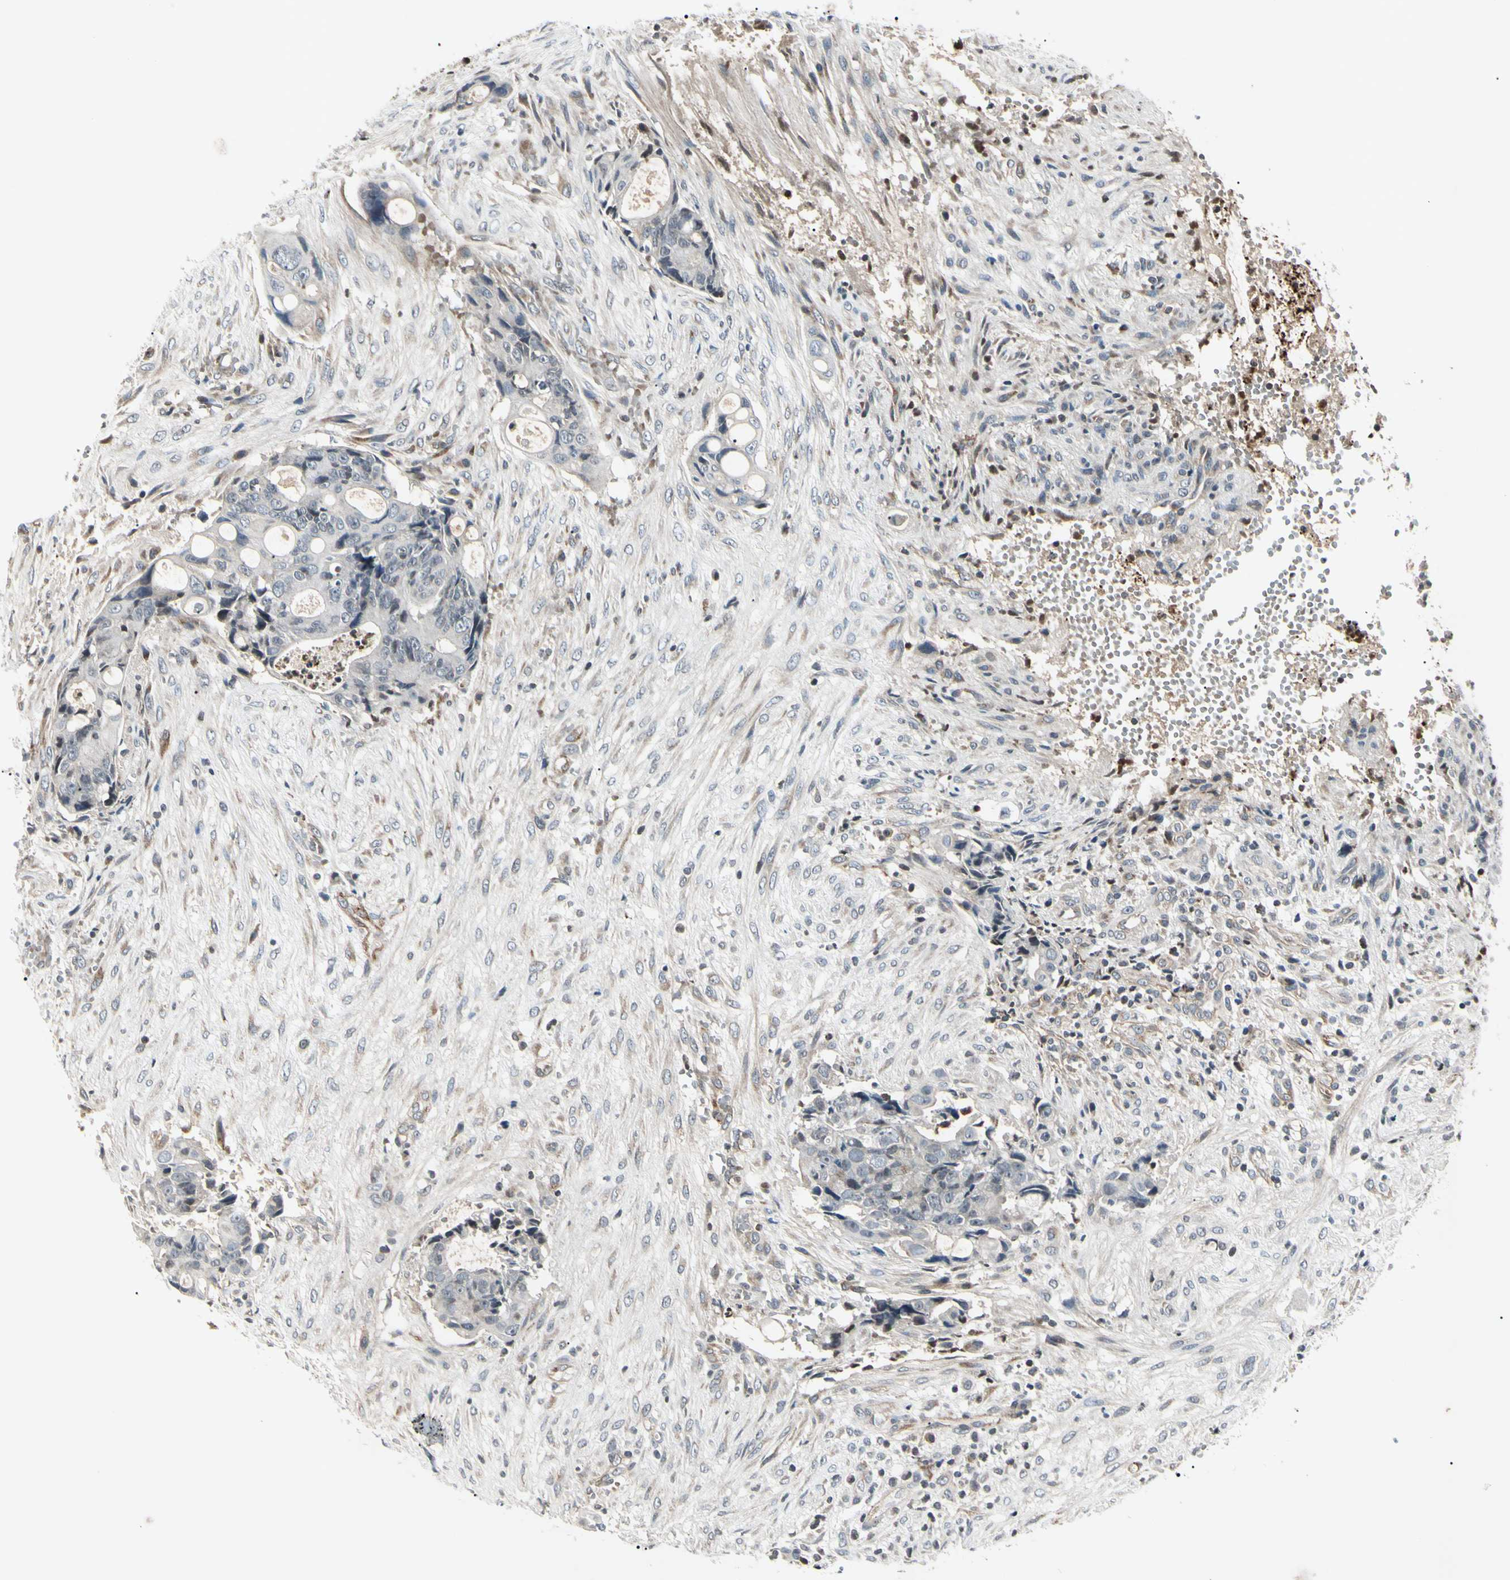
{"staining": {"intensity": "negative", "quantity": "none", "location": "none"}, "tissue": "colorectal cancer", "cell_type": "Tumor cells", "image_type": "cancer", "snomed": [{"axis": "morphology", "description": "Adenocarcinoma, NOS"}, {"axis": "topography", "description": "Colon"}], "caption": "Tumor cells are negative for brown protein staining in colorectal cancer (adenocarcinoma).", "gene": "AEBP1", "patient": {"sex": "female", "age": 57}}